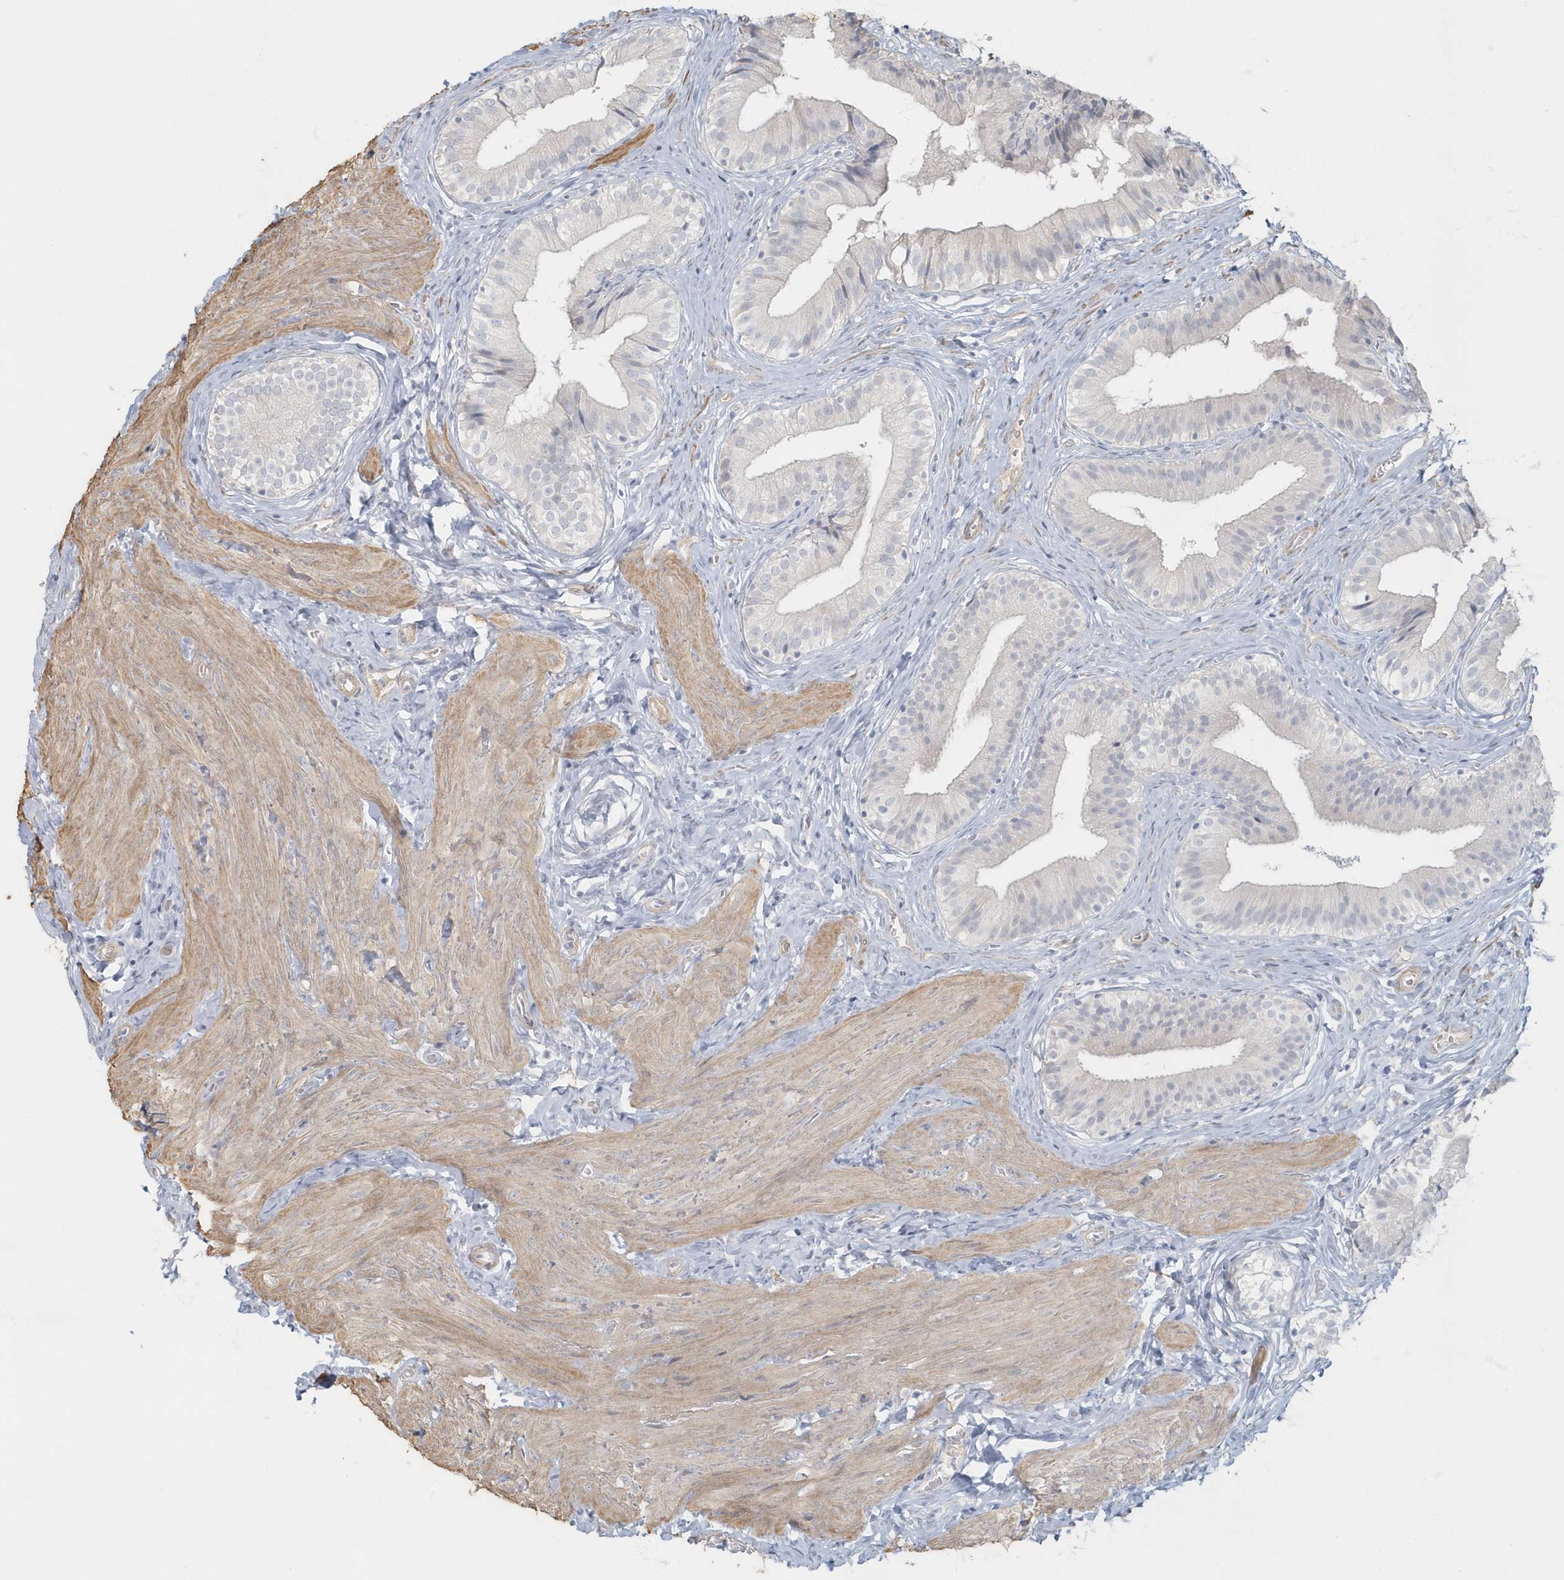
{"staining": {"intensity": "weak", "quantity": "<25%", "location": "cytoplasmic/membranous"}, "tissue": "gallbladder", "cell_type": "Glandular cells", "image_type": "normal", "snomed": [{"axis": "morphology", "description": "Normal tissue, NOS"}, {"axis": "topography", "description": "Gallbladder"}], "caption": "A histopathology image of gallbladder stained for a protein exhibits no brown staining in glandular cells.", "gene": "MYOT", "patient": {"sex": "female", "age": 47}}